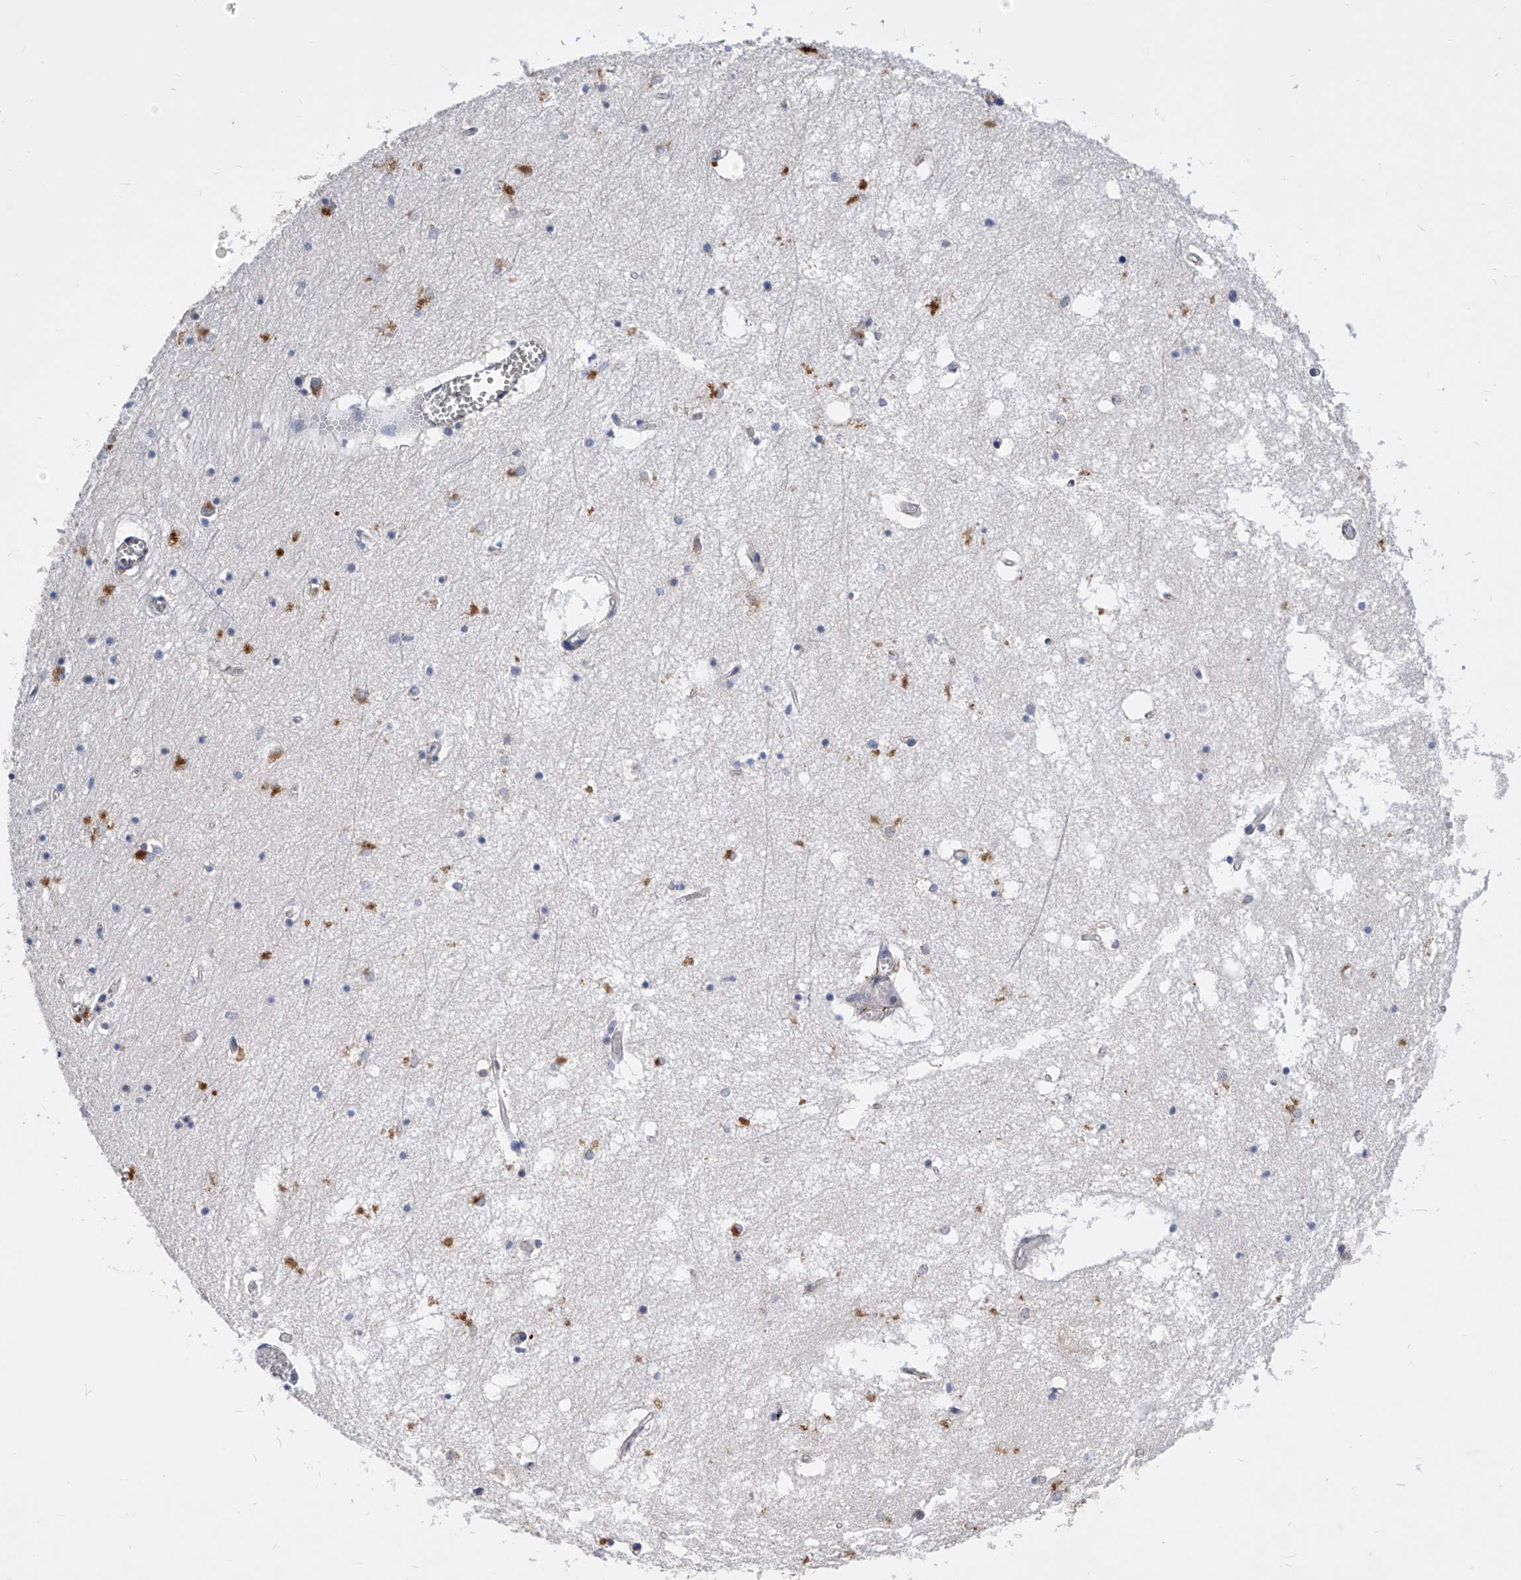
{"staining": {"intensity": "negative", "quantity": "none", "location": "none"}, "tissue": "hippocampus", "cell_type": "Glial cells", "image_type": "normal", "snomed": [{"axis": "morphology", "description": "Normal tissue, NOS"}, {"axis": "topography", "description": "Hippocampus"}], "caption": "High power microscopy micrograph of an immunohistochemistry (IHC) photomicrograph of normal hippocampus, revealing no significant positivity in glial cells.", "gene": "ZNF529", "patient": {"sex": "male", "age": 70}}